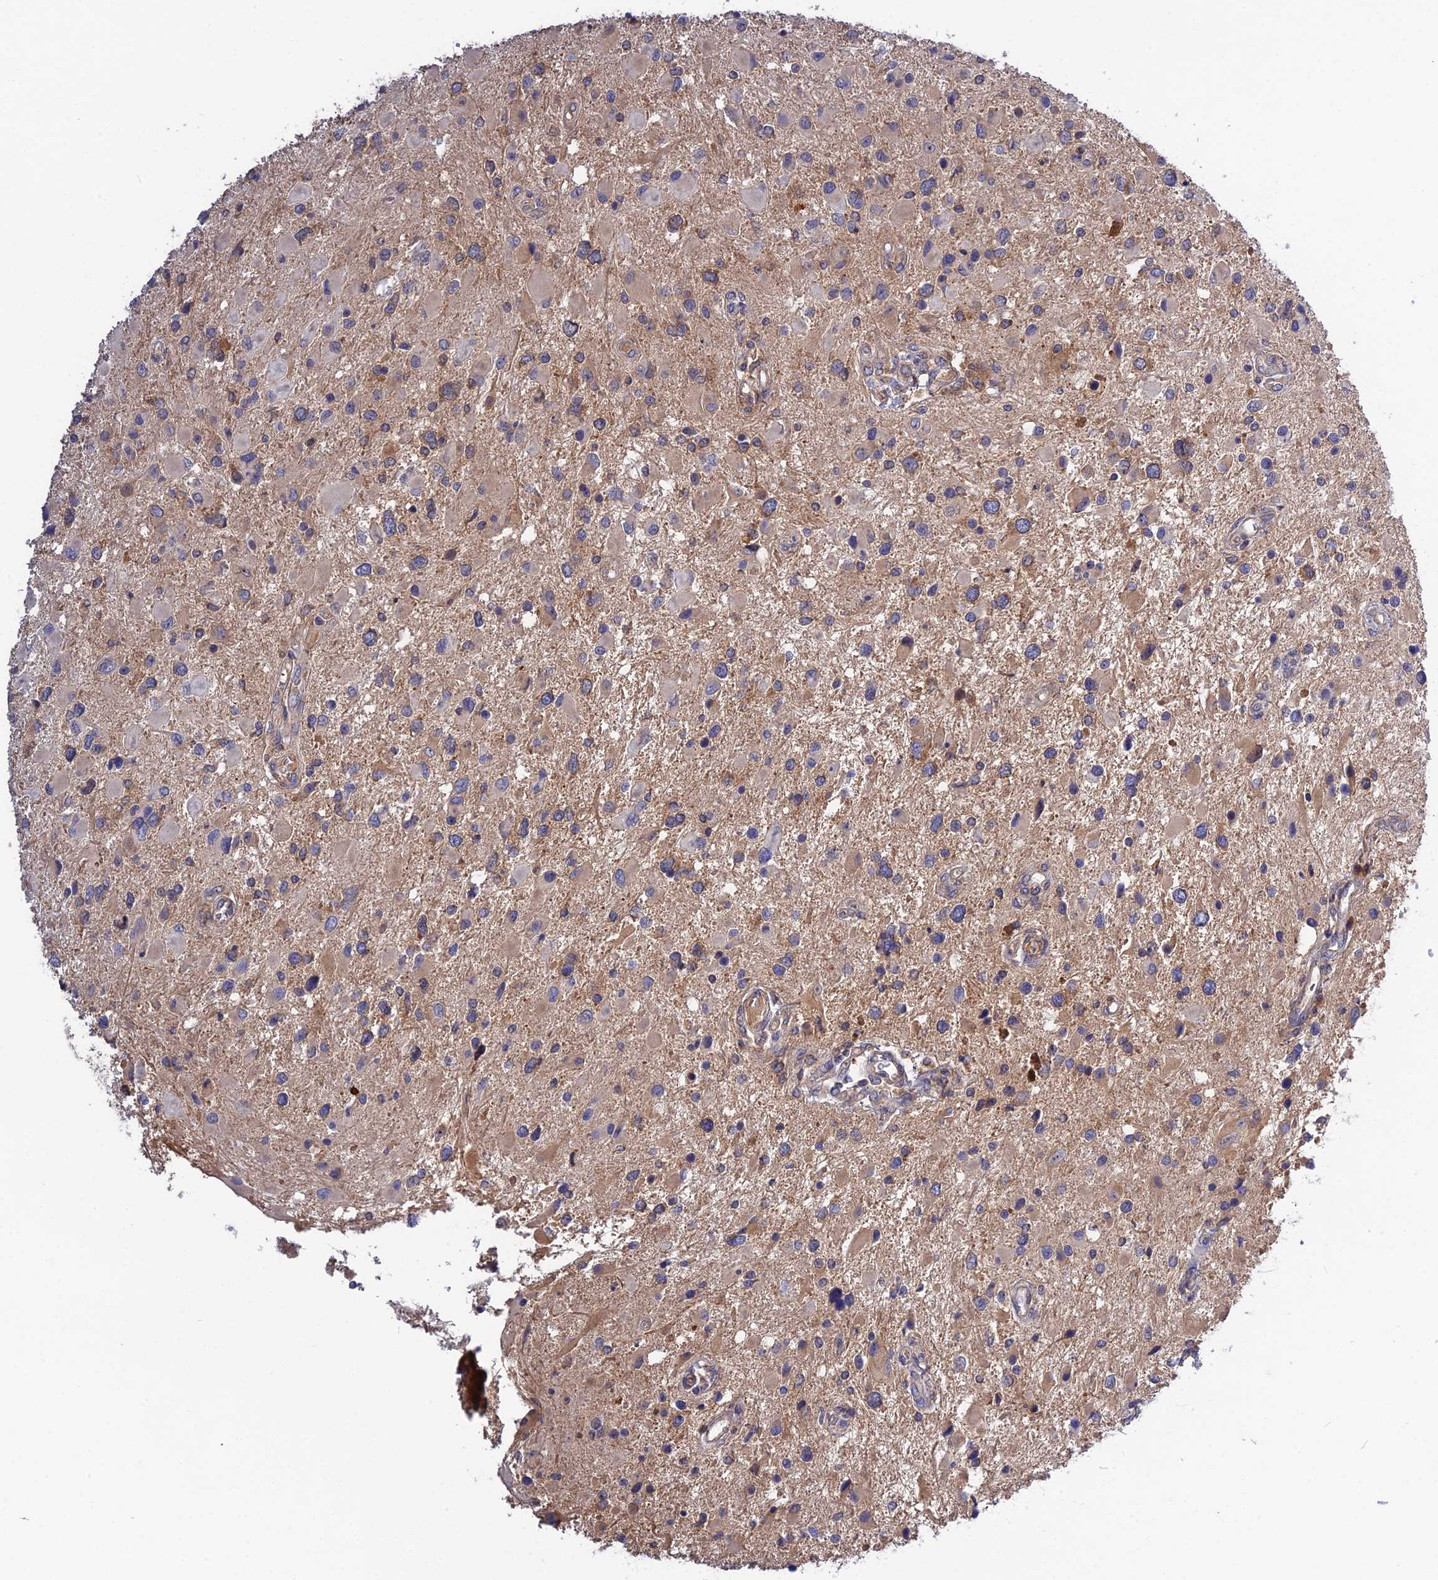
{"staining": {"intensity": "weak", "quantity": "<25%", "location": "cytoplasmic/membranous"}, "tissue": "glioma", "cell_type": "Tumor cells", "image_type": "cancer", "snomed": [{"axis": "morphology", "description": "Glioma, malignant, High grade"}, {"axis": "topography", "description": "Brain"}], "caption": "The photomicrograph demonstrates no staining of tumor cells in malignant glioma (high-grade).", "gene": "CRACD", "patient": {"sex": "male", "age": 53}}